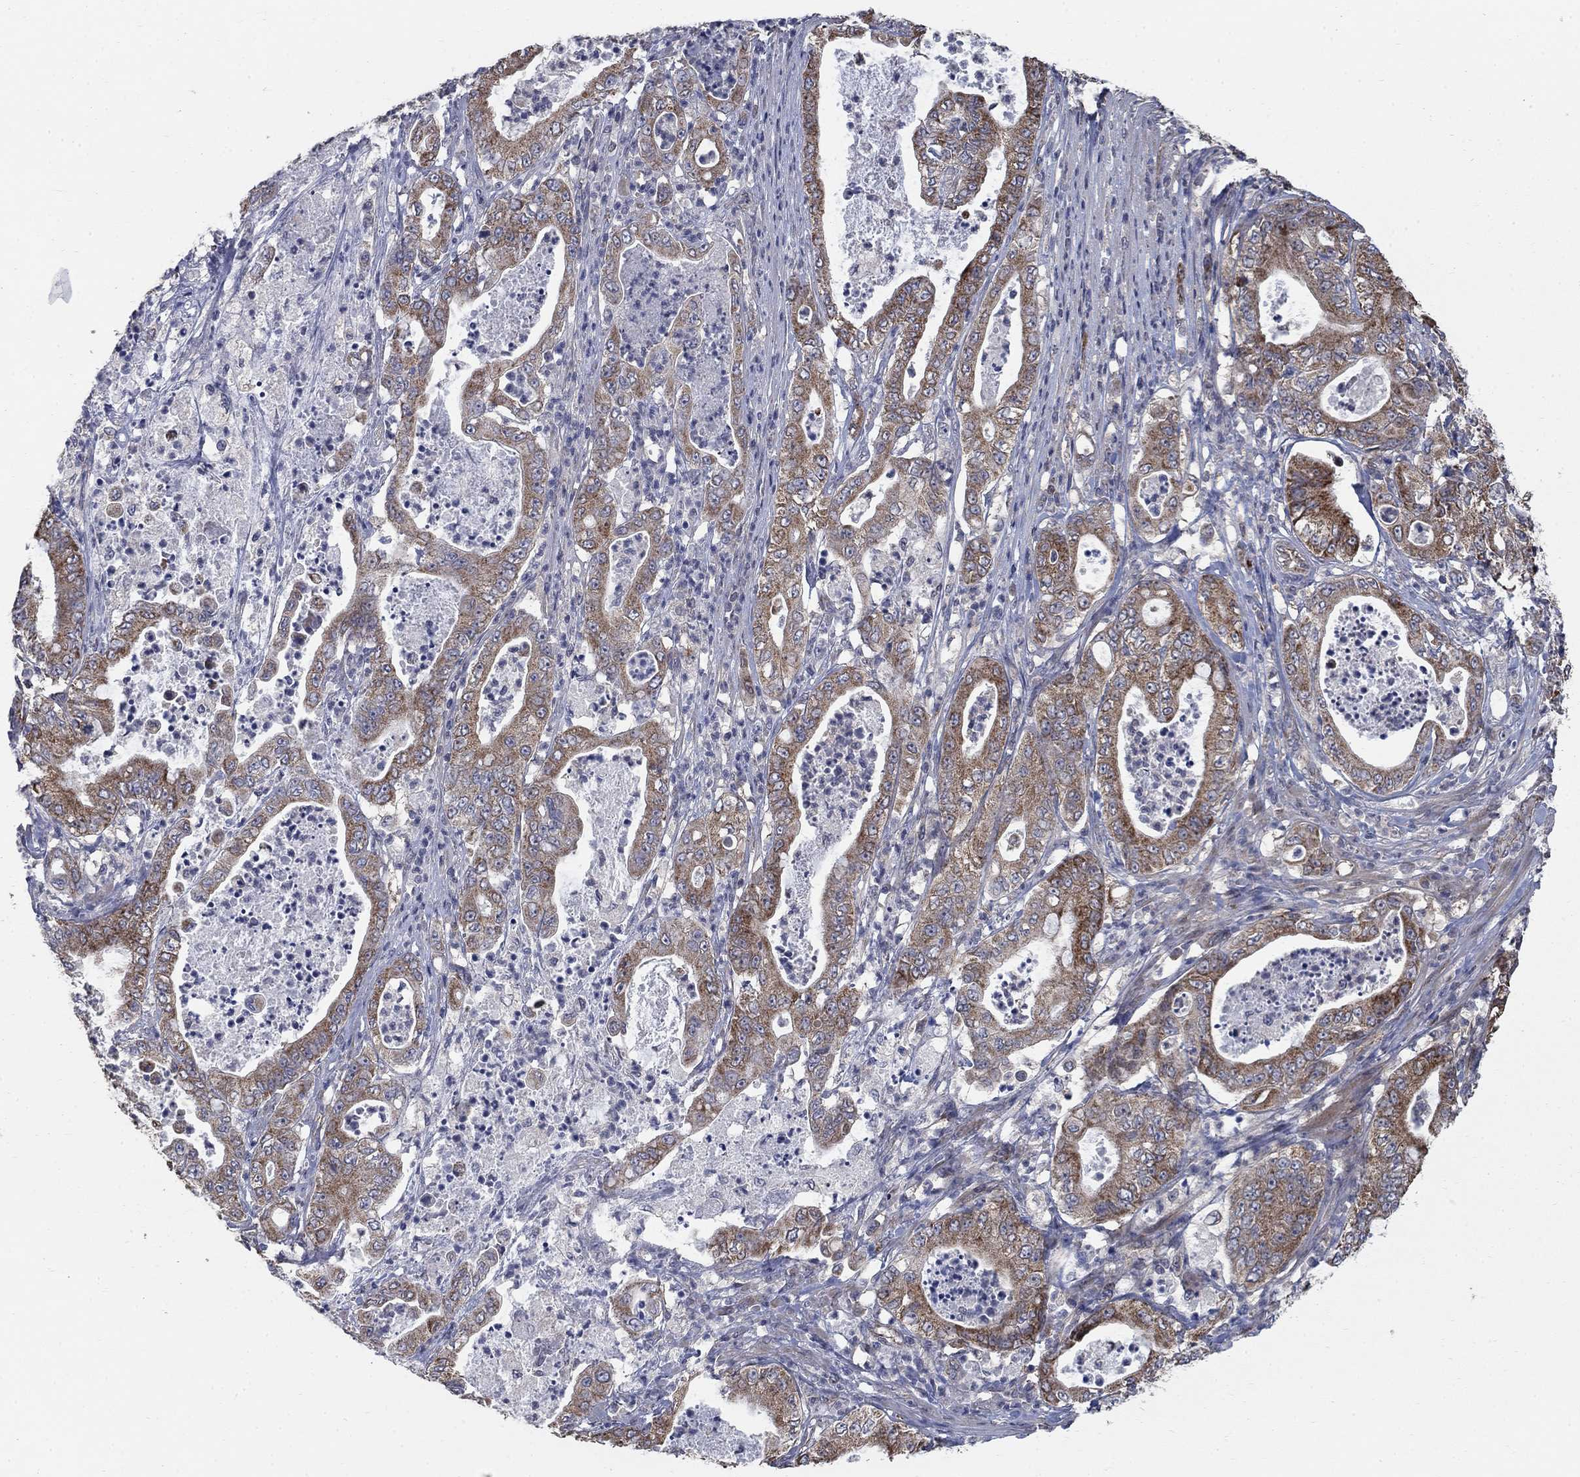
{"staining": {"intensity": "moderate", "quantity": ">75%", "location": "cytoplasmic/membranous"}, "tissue": "pancreatic cancer", "cell_type": "Tumor cells", "image_type": "cancer", "snomed": [{"axis": "morphology", "description": "Adenocarcinoma, NOS"}, {"axis": "topography", "description": "Pancreas"}], "caption": "Tumor cells exhibit medium levels of moderate cytoplasmic/membranous expression in approximately >75% of cells in pancreatic cancer (adenocarcinoma). (Brightfield microscopy of DAB IHC at high magnification).", "gene": "NME7", "patient": {"sex": "male", "age": 71}}